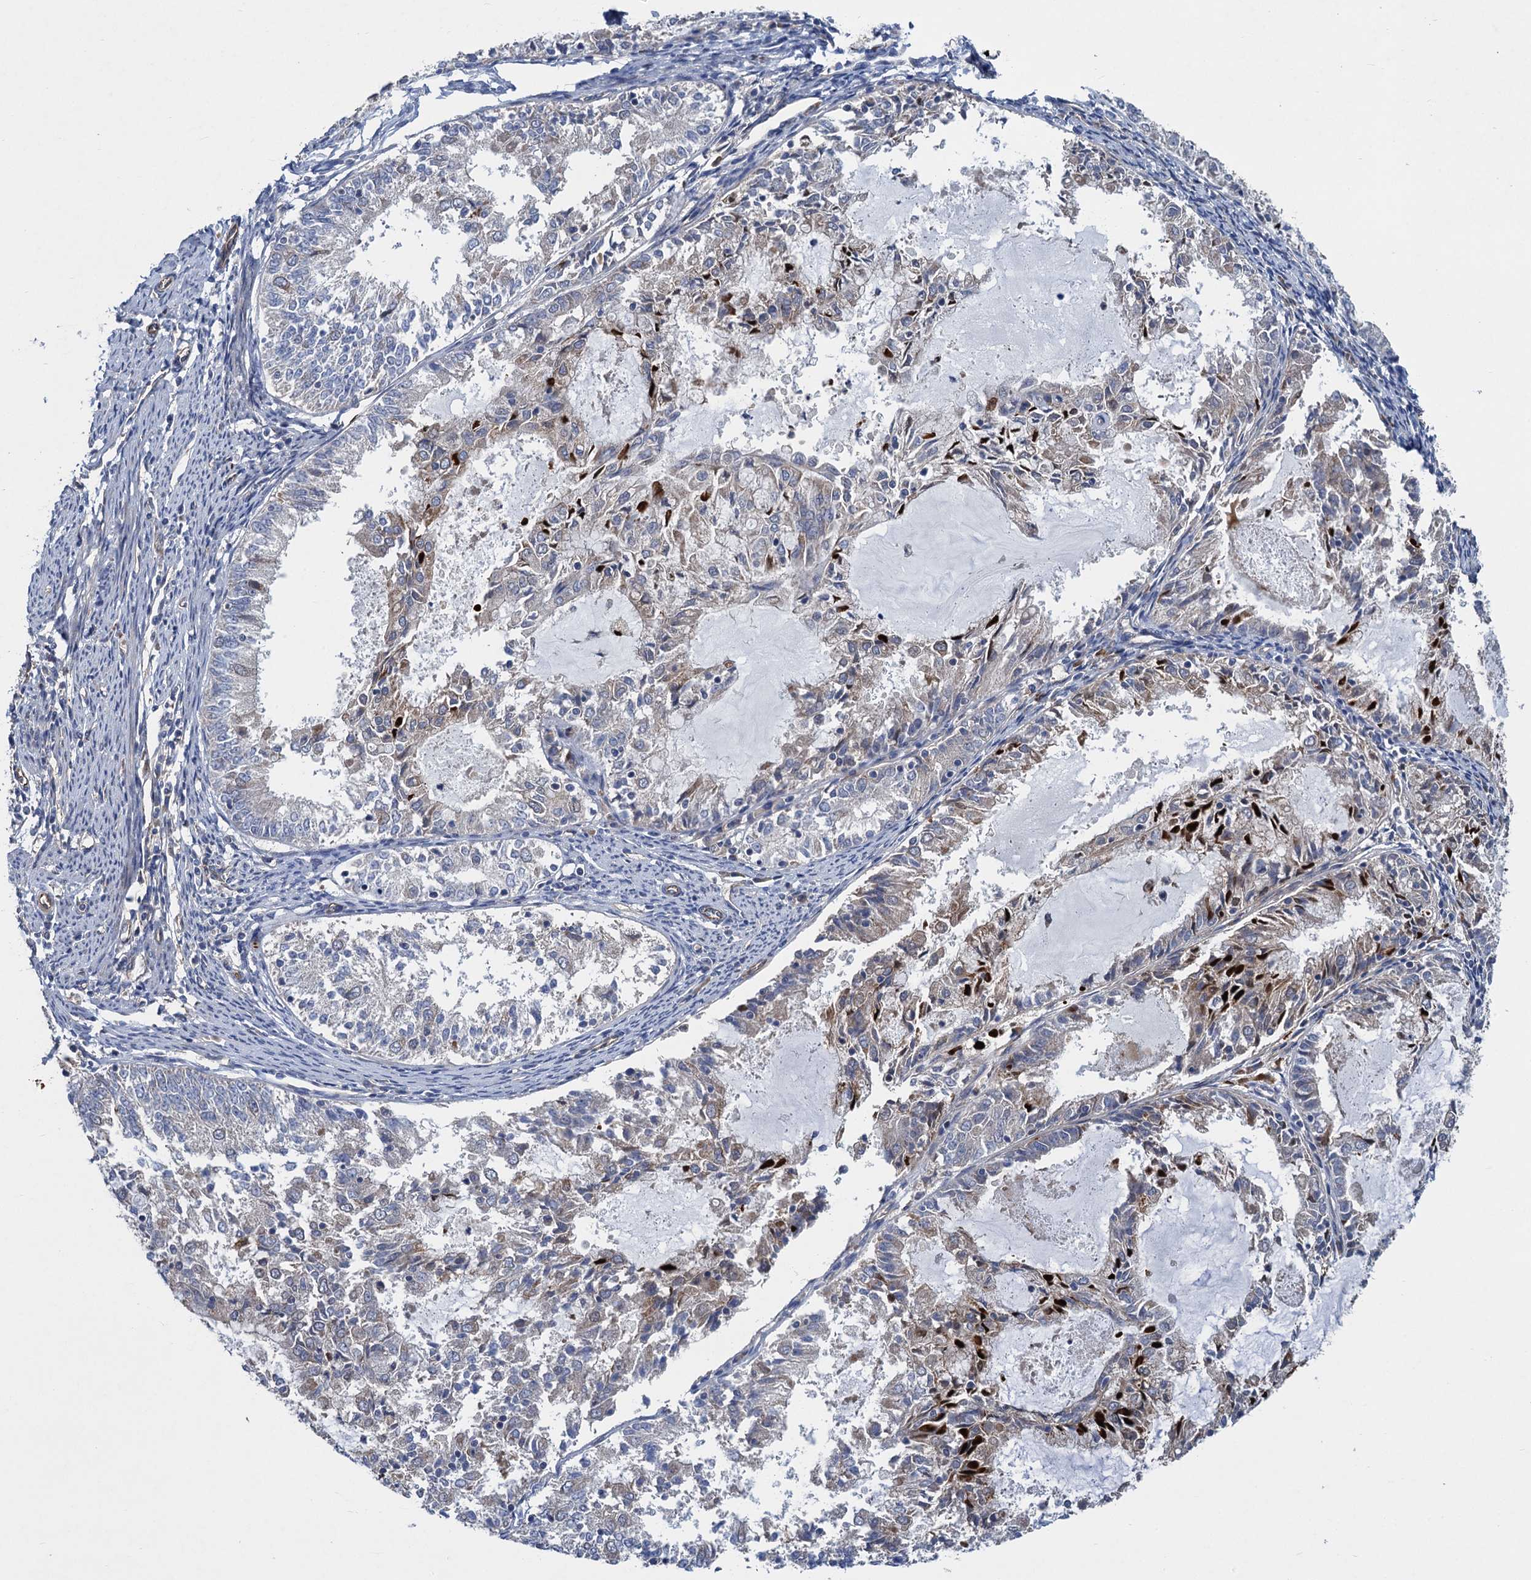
{"staining": {"intensity": "strong", "quantity": "<25%", "location": "nuclear"}, "tissue": "endometrial cancer", "cell_type": "Tumor cells", "image_type": "cancer", "snomed": [{"axis": "morphology", "description": "Adenocarcinoma, NOS"}, {"axis": "topography", "description": "Endometrium"}], "caption": "IHC (DAB) staining of adenocarcinoma (endometrial) demonstrates strong nuclear protein positivity in approximately <25% of tumor cells. (IHC, brightfield microscopy, high magnification).", "gene": "PJA2", "patient": {"sex": "female", "age": 57}}